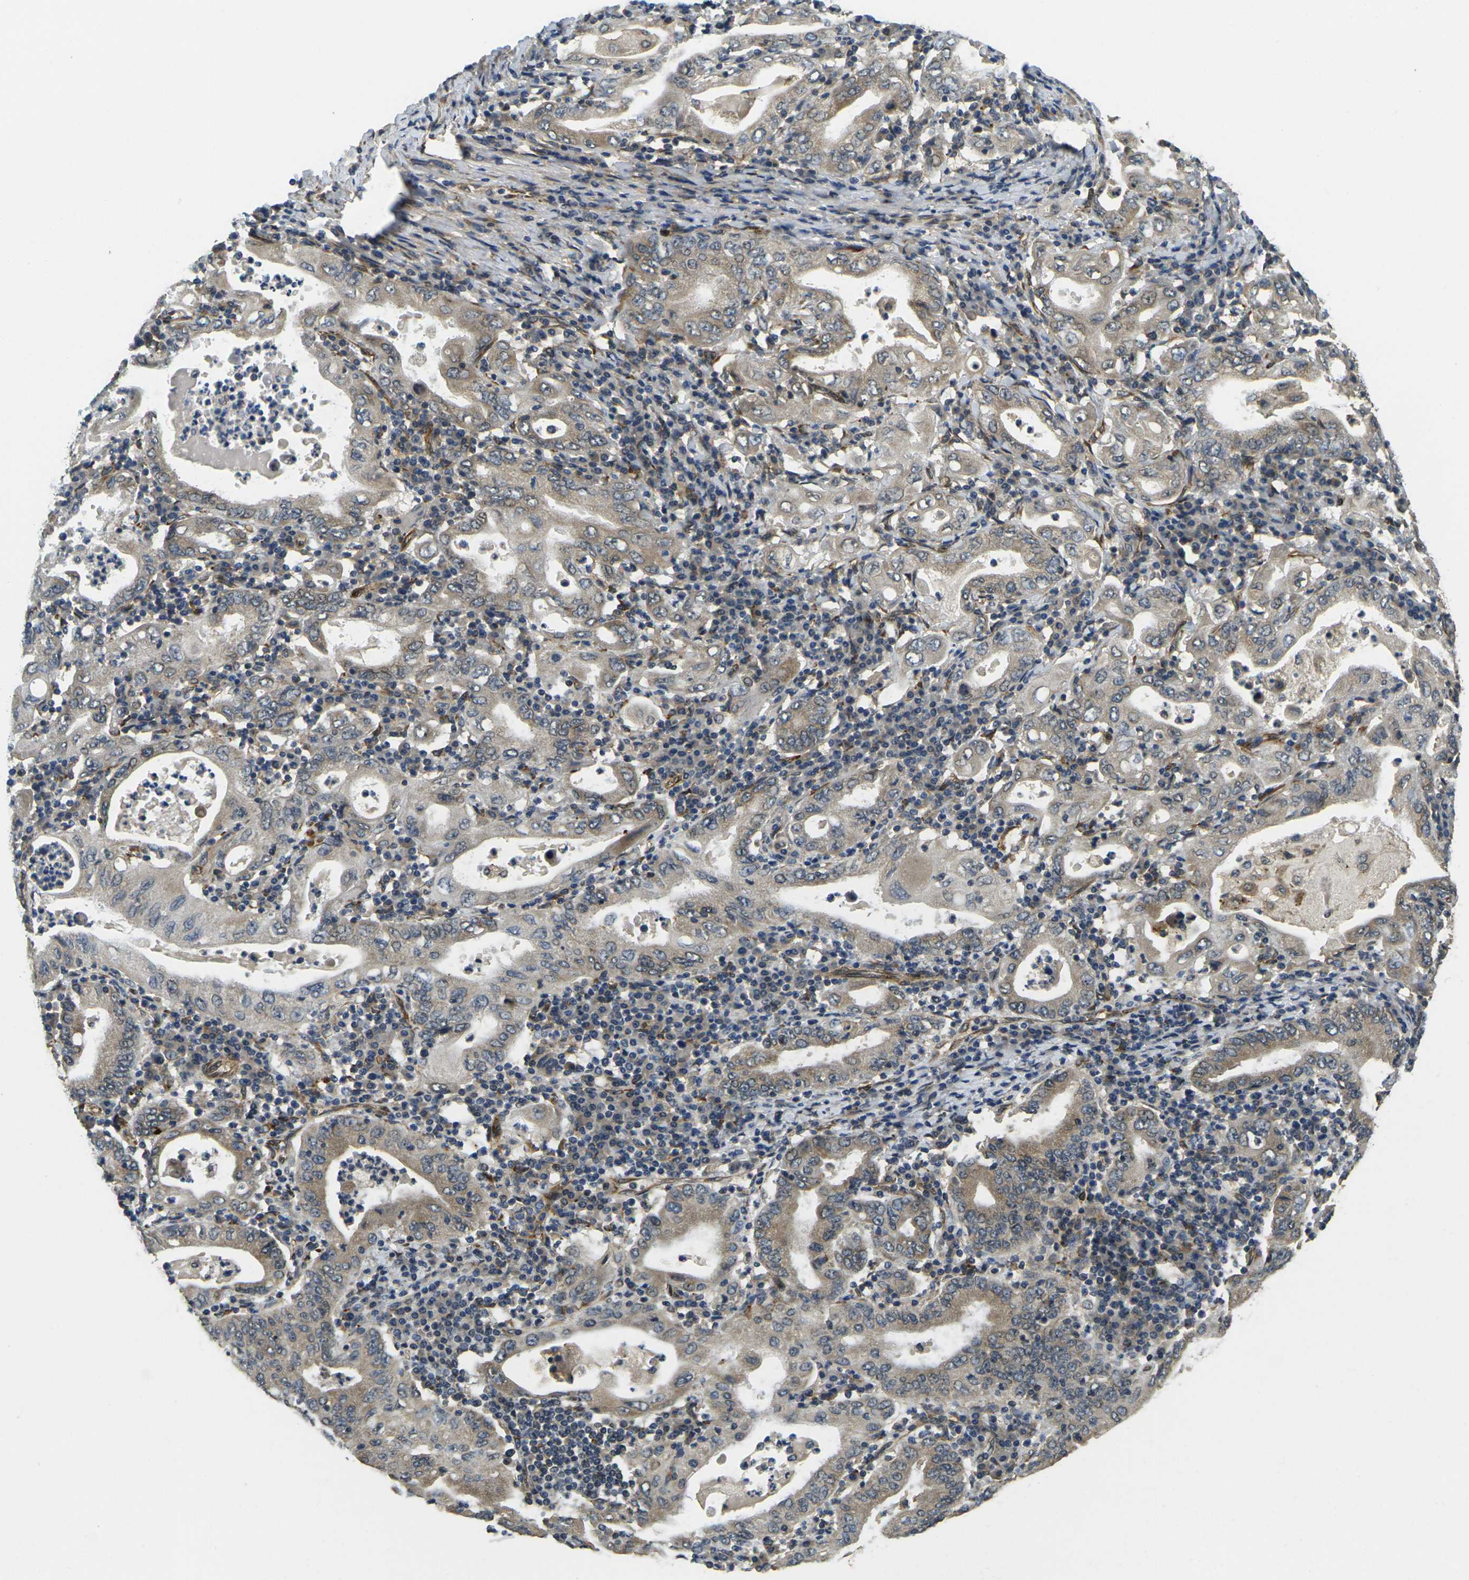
{"staining": {"intensity": "weak", "quantity": "25%-75%", "location": "cytoplasmic/membranous"}, "tissue": "stomach cancer", "cell_type": "Tumor cells", "image_type": "cancer", "snomed": [{"axis": "morphology", "description": "Normal tissue, NOS"}, {"axis": "morphology", "description": "Adenocarcinoma, NOS"}, {"axis": "topography", "description": "Esophagus"}, {"axis": "topography", "description": "Stomach, upper"}, {"axis": "topography", "description": "Peripheral nerve tissue"}], "caption": "A brown stain highlights weak cytoplasmic/membranous positivity of a protein in adenocarcinoma (stomach) tumor cells. (DAB (3,3'-diaminobenzidine) IHC, brown staining for protein, blue staining for nuclei).", "gene": "FUT11", "patient": {"sex": "male", "age": 62}}